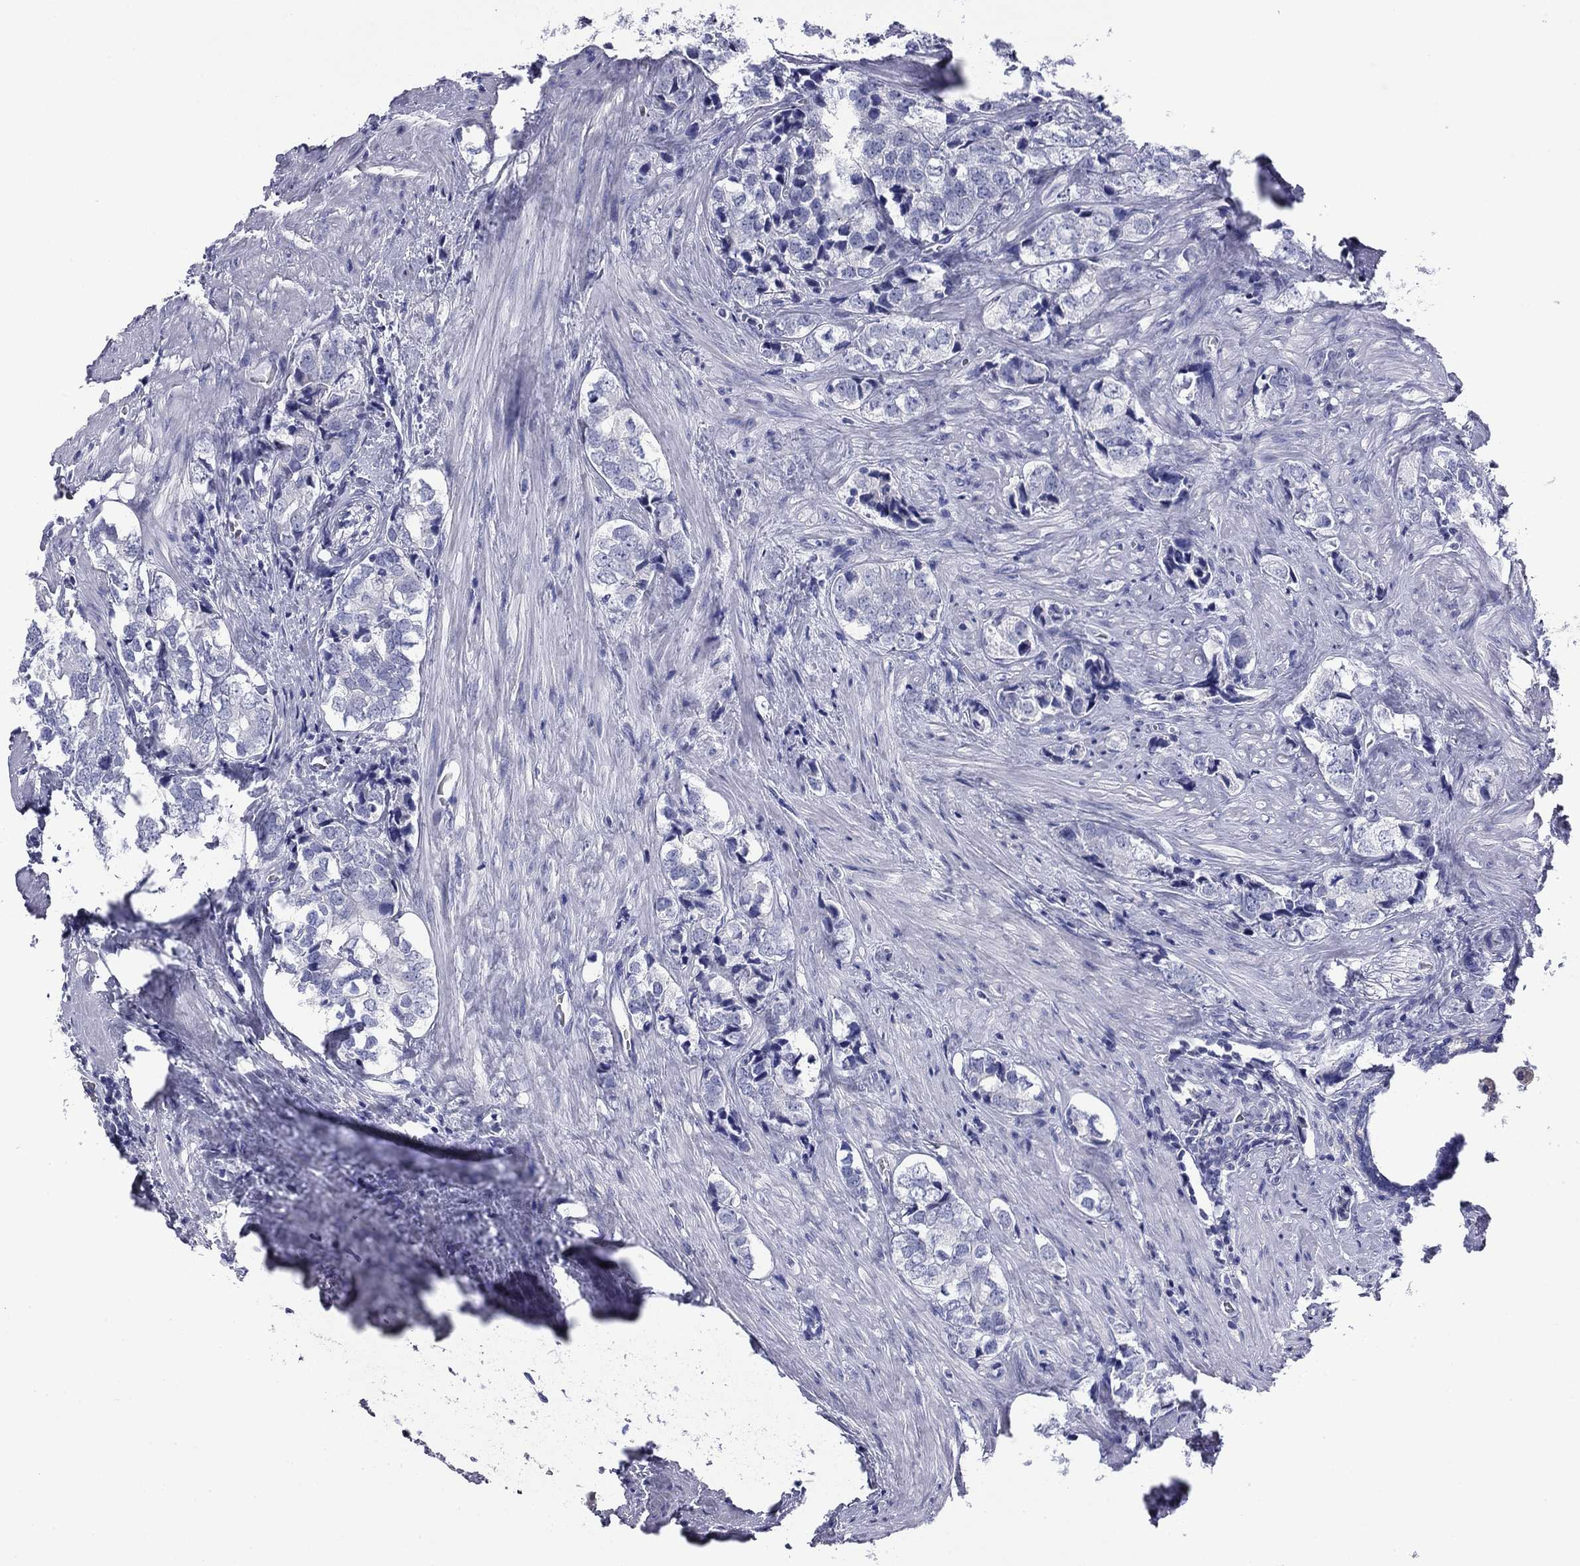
{"staining": {"intensity": "negative", "quantity": "none", "location": "none"}, "tissue": "prostate cancer", "cell_type": "Tumor cells", "image_type": "cancer", "snomed": [{"axis": "morphology", "description": "Adenocarcinoma, NOS"}, {"axis": "topography", "description": "Prostate and seminal vesicle, NOS"}], "caption": "IHC photomicrograph of human prostate cancer (adenocarcinoma) stained for a protein (brown), which demonstrates no staining in tumor cells.", "gene": "ABCC2", "patient": {"sex": "male", "age": 63}}